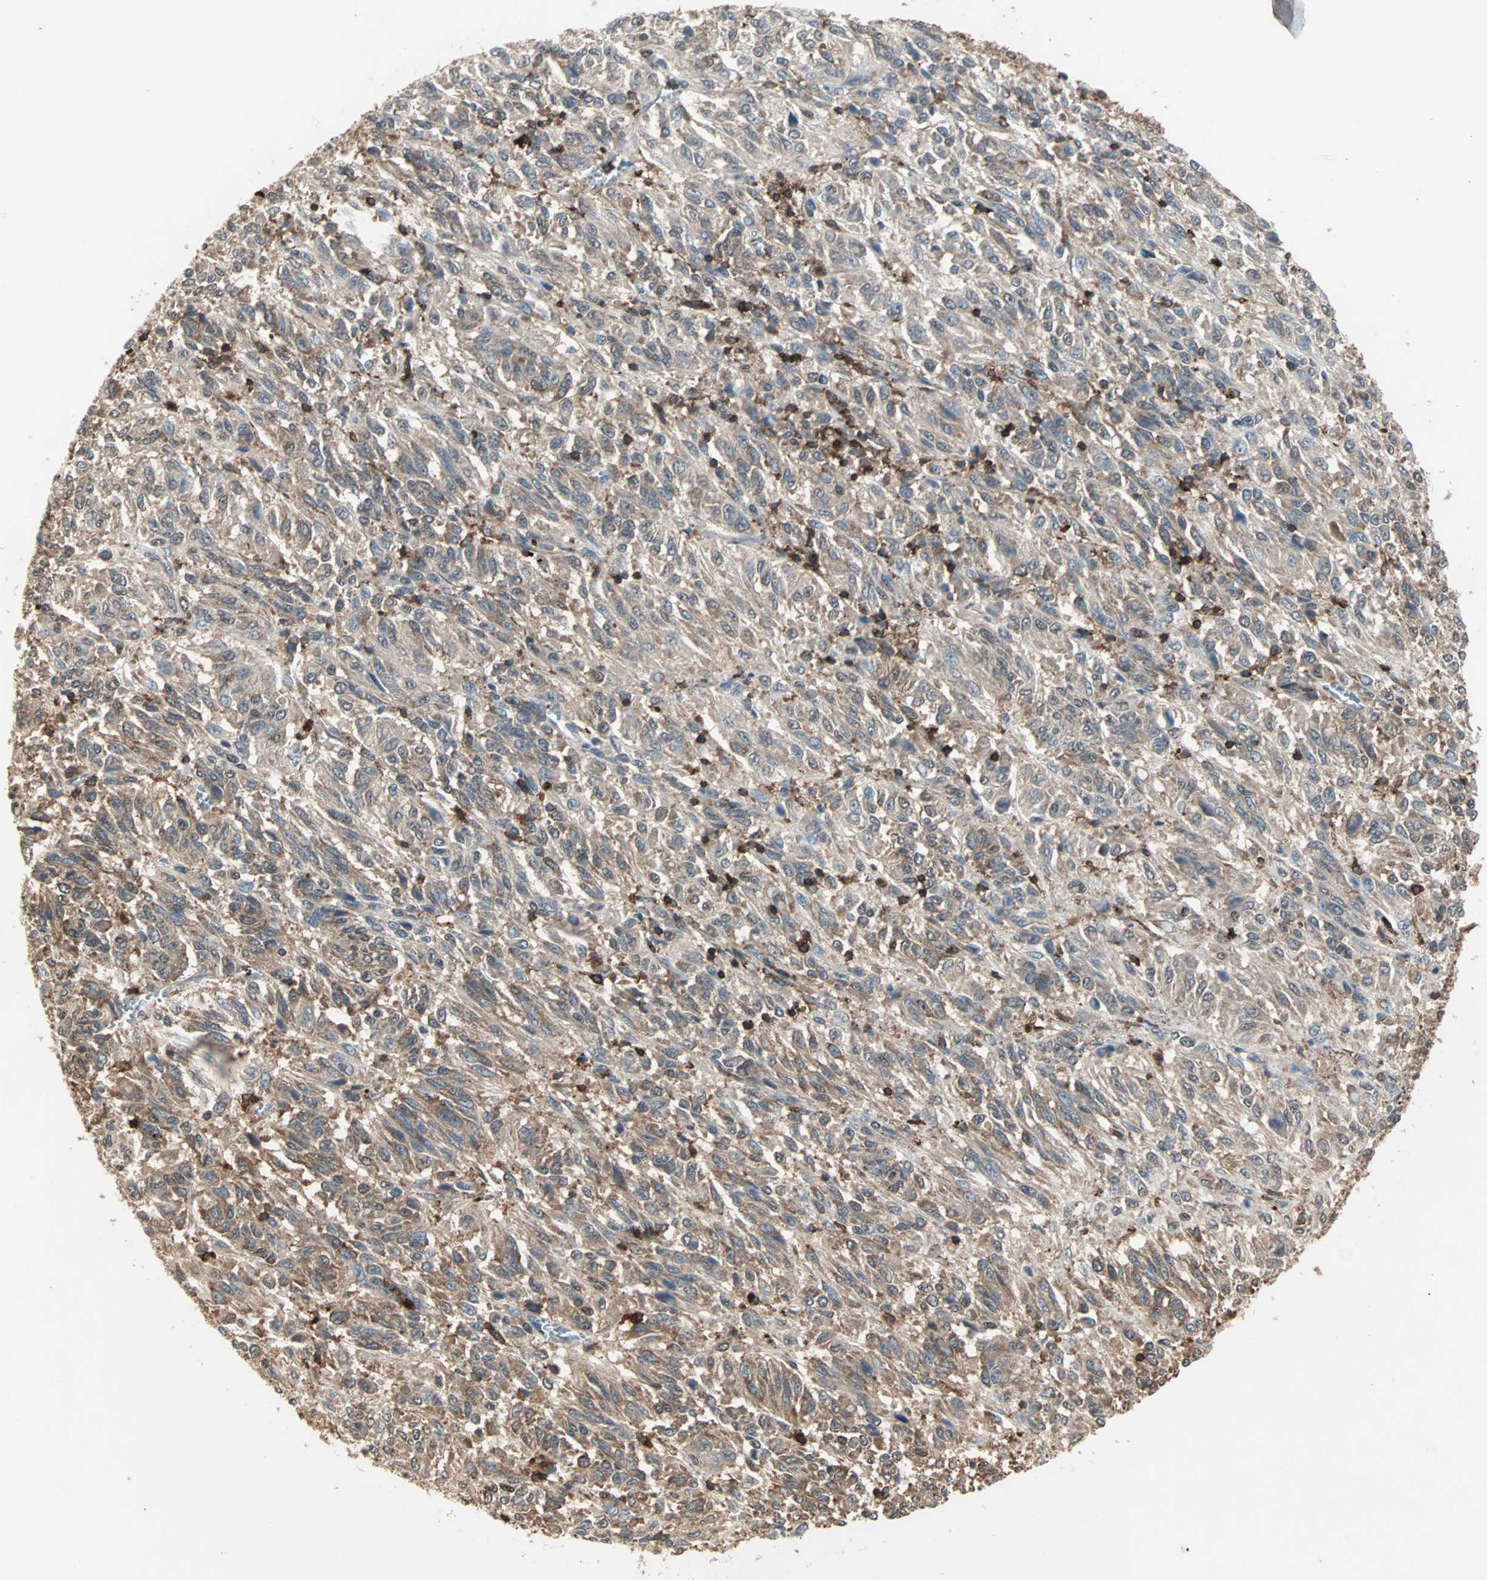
{"staining": {"intensity": "weak", "quantity": "25%-75%", "location": "cytoplasmic/membranous"}, "tissue": "melanoma", "cell_type": "Tumor cells", "image_type": "cancer", "snomed": [{"axis": "morphology", "description": "Malignant melanoma, Metastatic site"}, {"axis": "topography", "description": "Lung"}], "caption": "Immunohistochemistry image of human melanoma stained for a protein (brown), which displays low levels of weak cytoplasmic/membranous expression in approximately 25%-75% of tumor cells.", "gene": "MMP3", "patient": {"sex": "male", "age": 64}}